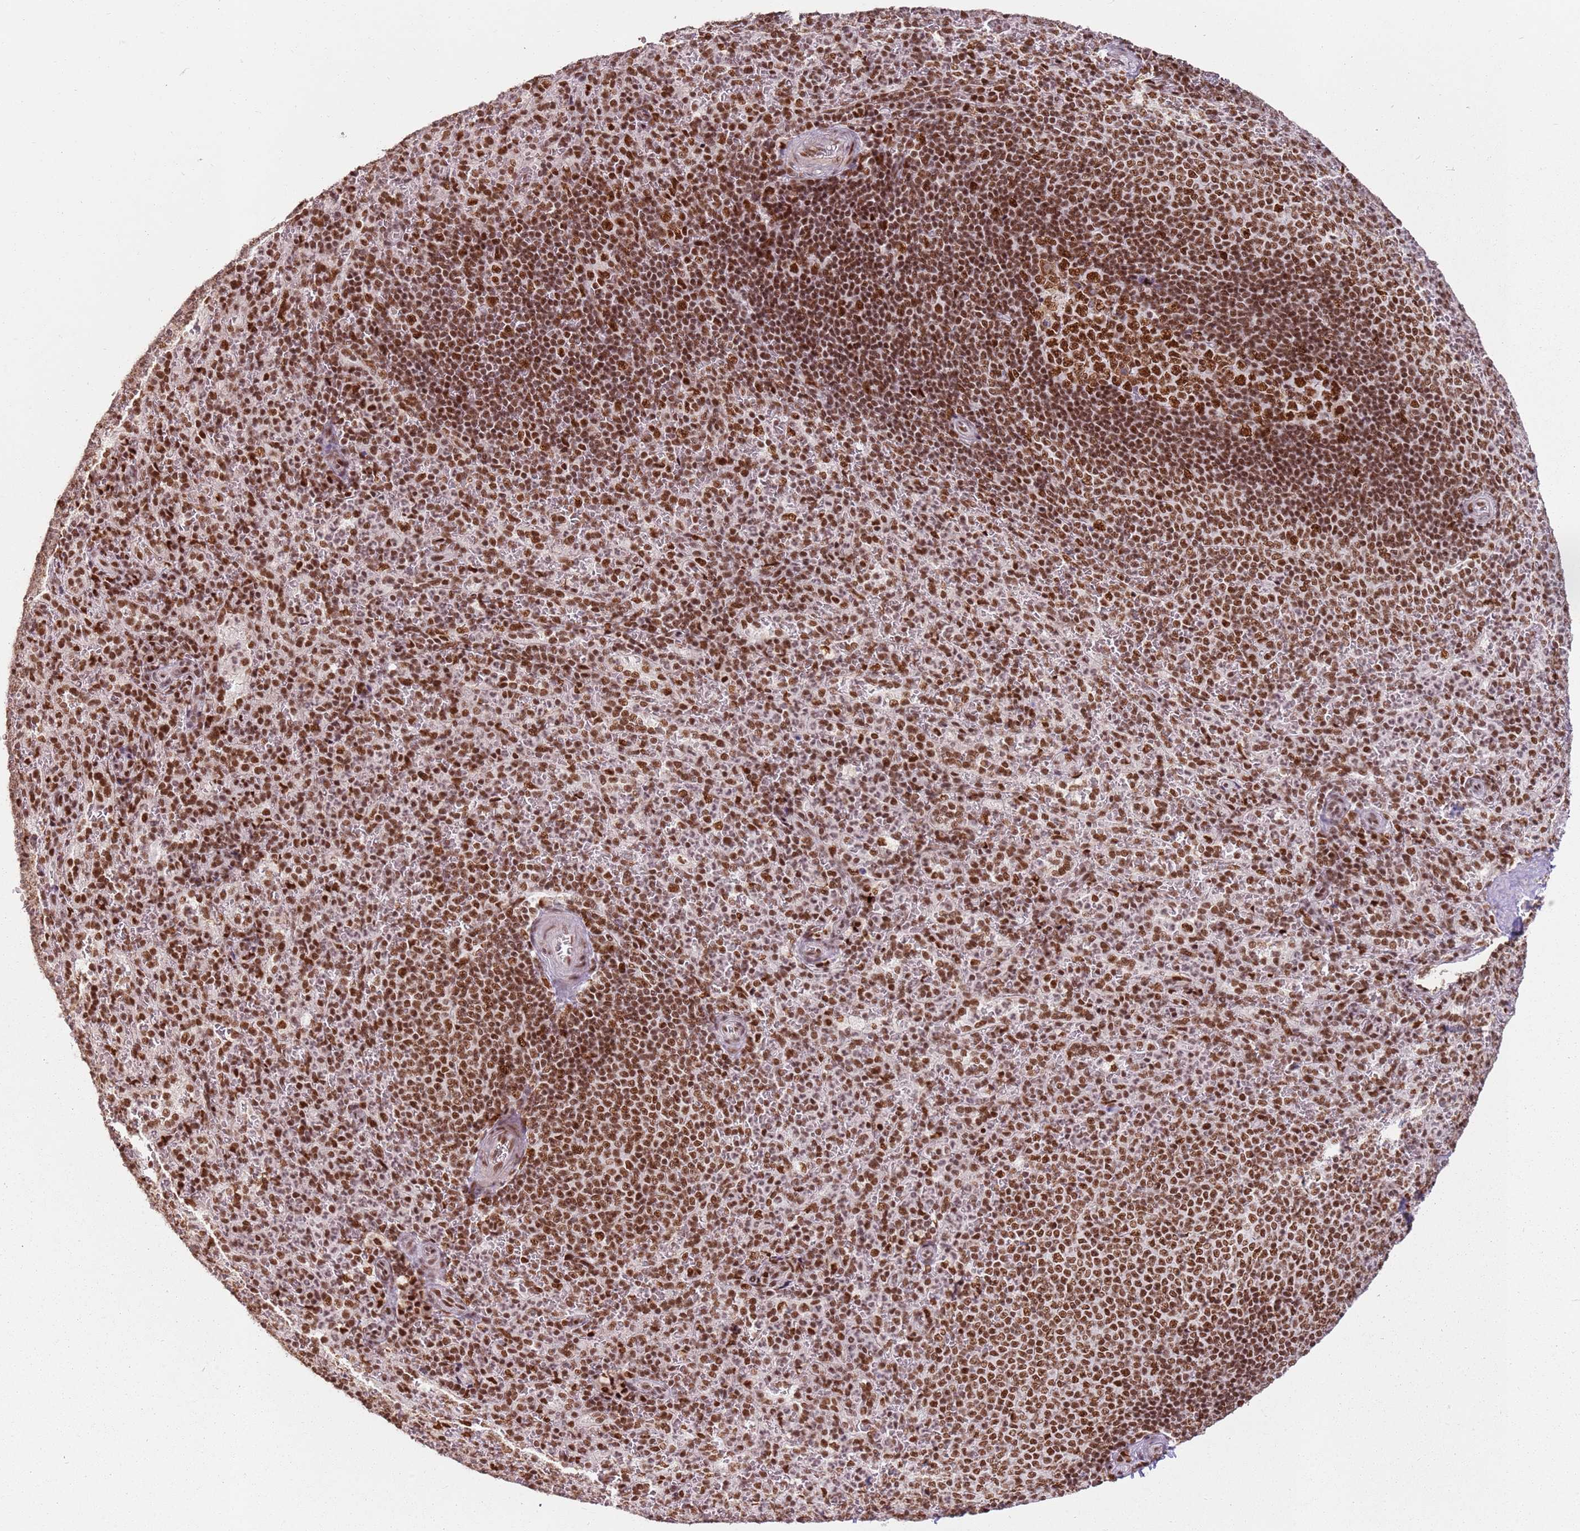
{"staining": {"intensity": "moderate", "quantity": ">75%", "location": "nuclear"}, "tissue": "spleen", "cell_type": "Cells in red pulp", "image_type": "normal", "snomed": [{"axis": "morphology", "description": "Normal tissue, NOS"}, {"axis": "topography", "description": "Spleen"}], "caption": "A medium amount of moderate nuclear positivity is seen in about >75% of cells in red pulp in unremarkable spleen. The staining was performed using DAB (3,3'-diaminobenzidine) to visualize the protein expression in brown, while the nuclei were stained in blue with hematoxylin (Magnification: 20x).", "gene": "TENT4A", "patient": {"sex": "female", "age": 21}}